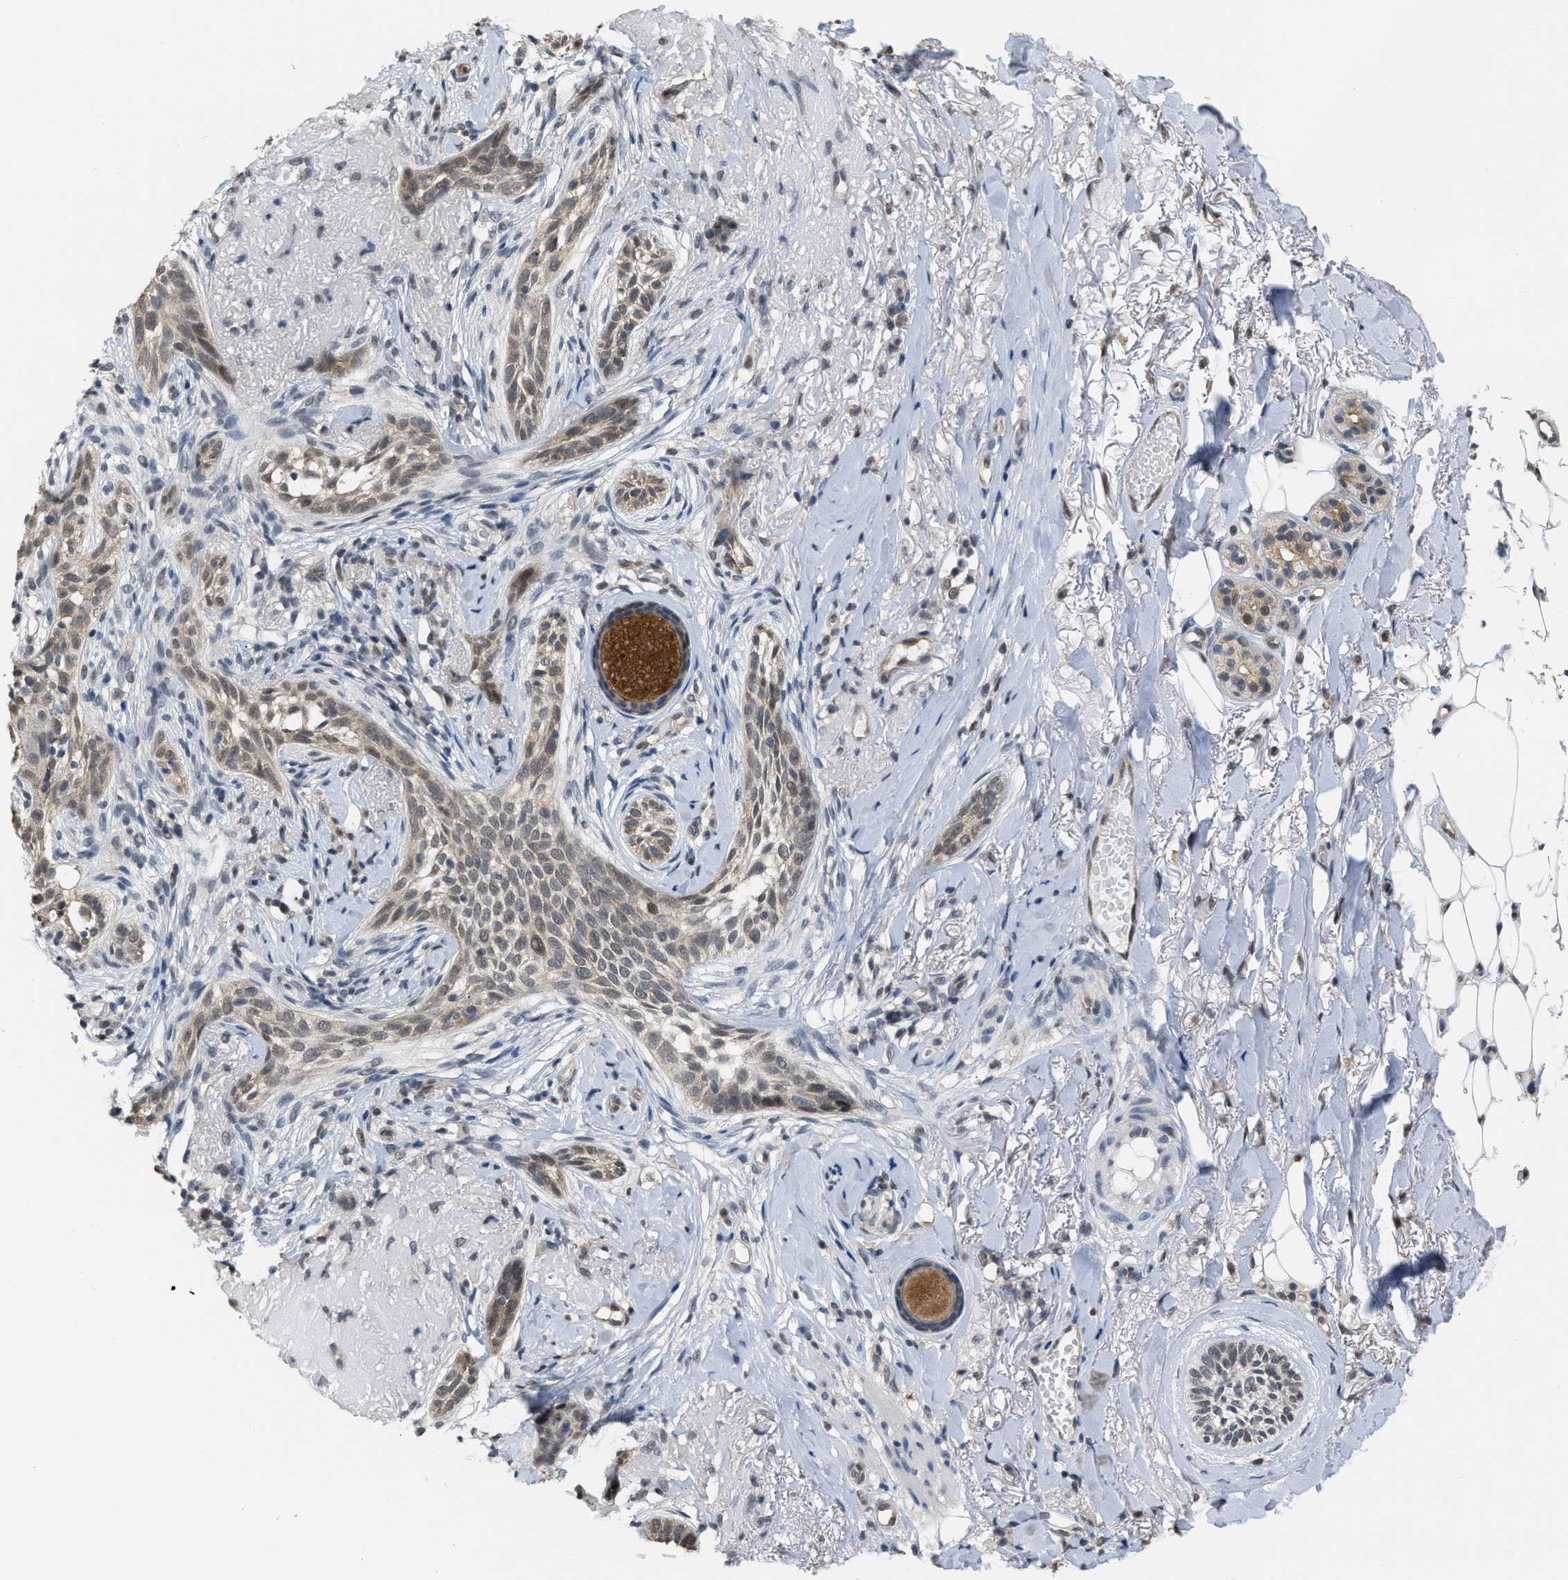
{"staining": {"intensity": "weak", "quantity": ">75%", "location": "cytoplasmic/membranous"}, "tissue": "skin cancer", "cell_type": "Tumor cells", "image_type": "cancer", "snomed": [{"axis": "morphology", "description": "Basal cell carcinoma"}, {"axis": "topography", "description": "Skin"}], "caption": "A low amount of weak cytoplasmic/membranous expression is appreciated in approximately >75% of tumor cells in skin cancer tissue. (brown staining indicates protein expression, while blue staining denotes nuclei).", "gene": "BAIAP2L1", "patient": {"sex": "female", "age": 88}}